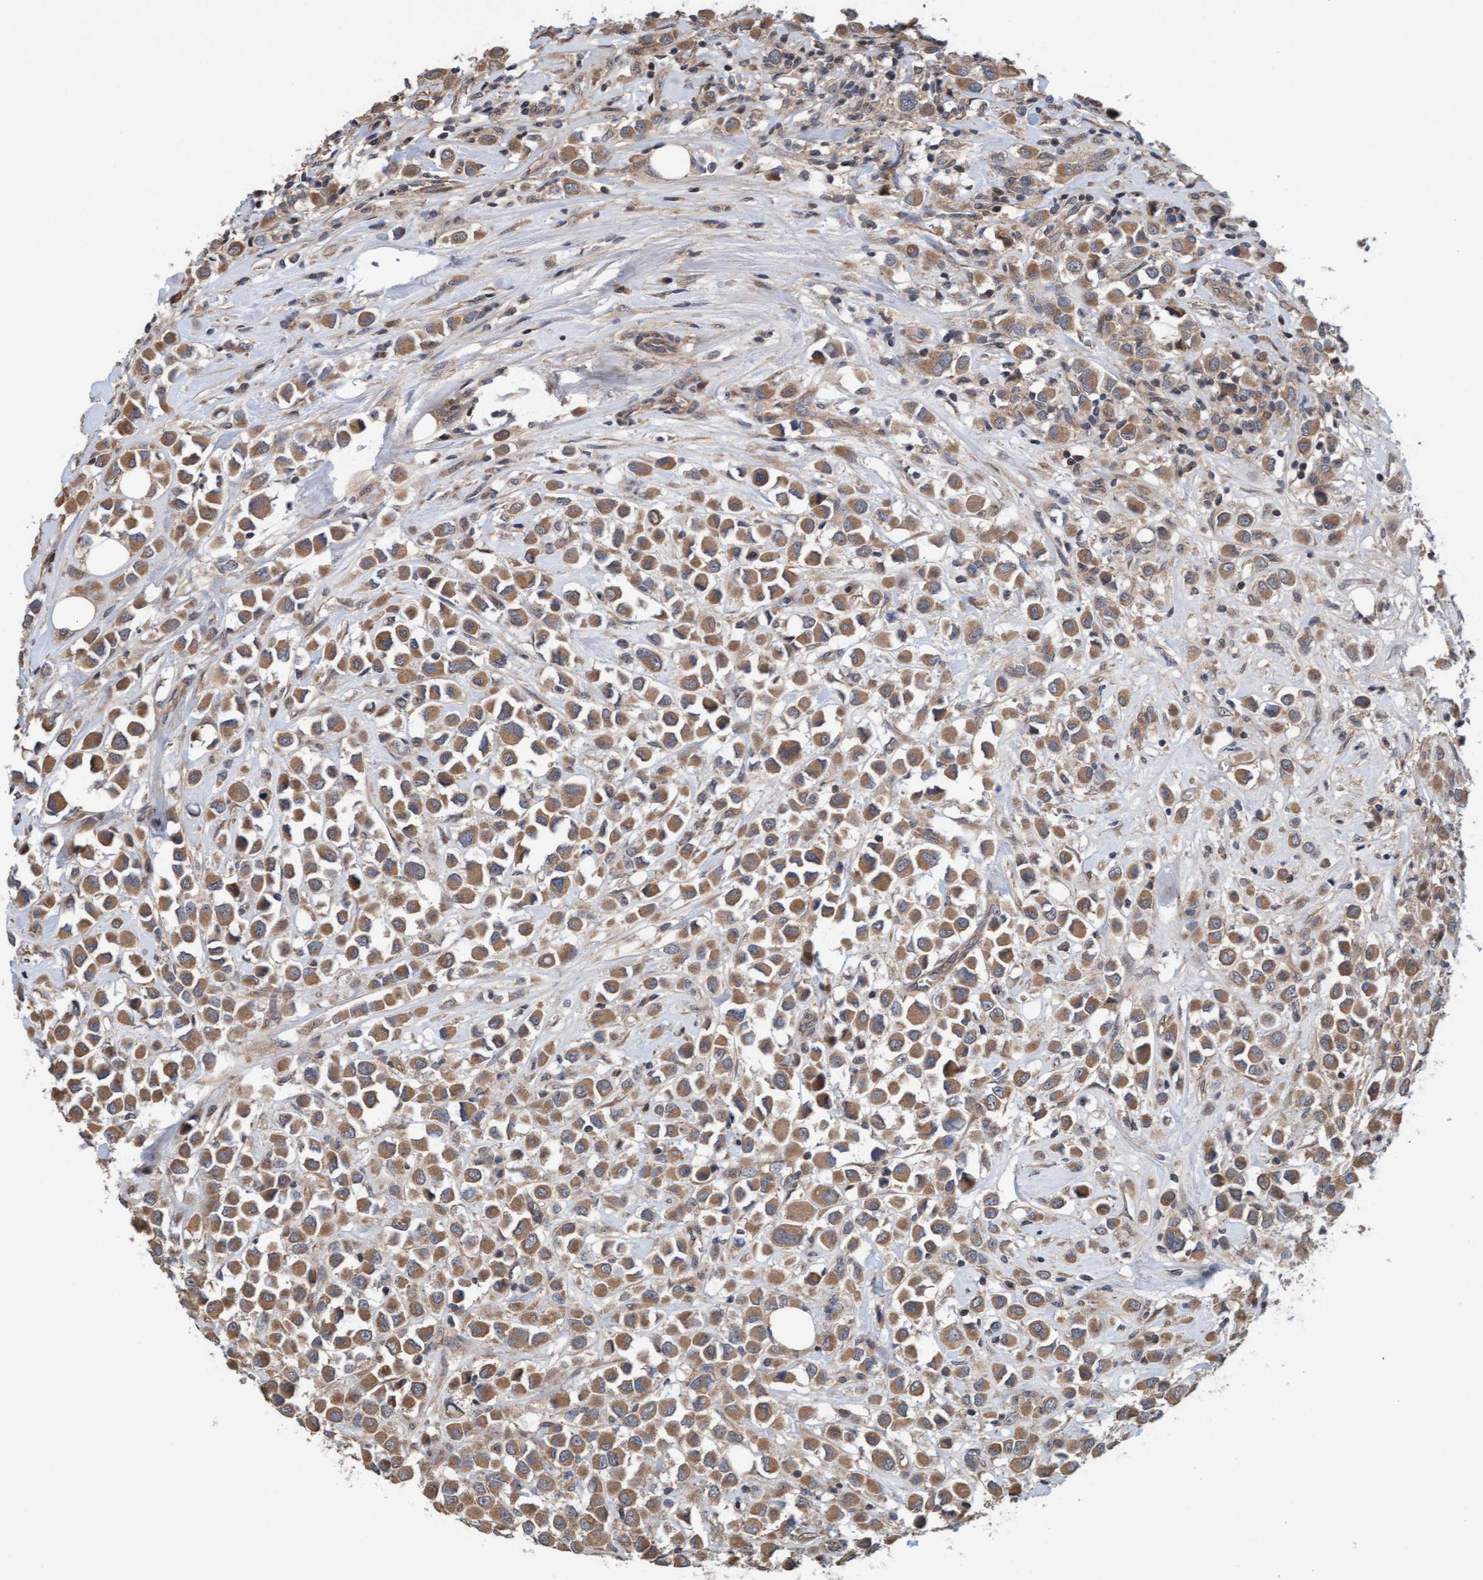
{"staining": {"intensity": "moderate", "quantity": ">75%", "location": "cytoplasmic/membranous"}, "tissue": "breast cancer", "cell_type": "Tumor cells", "image_type": "cancer", "snomed": [{"axis": "morphology", "description": "Duct carcinoma"}, {"axis": "topography", "description": "Breast"}], "caption": "DAB (3,3'-diaminobenzidine) immunohistochemical staining of human breast cancer demonstrates moderate cytoplasmic/membranous protein staining in approximately >75% of tumor cells.", "gene": "MLXIP", "patient": {"sex": "female", "age": 61}}